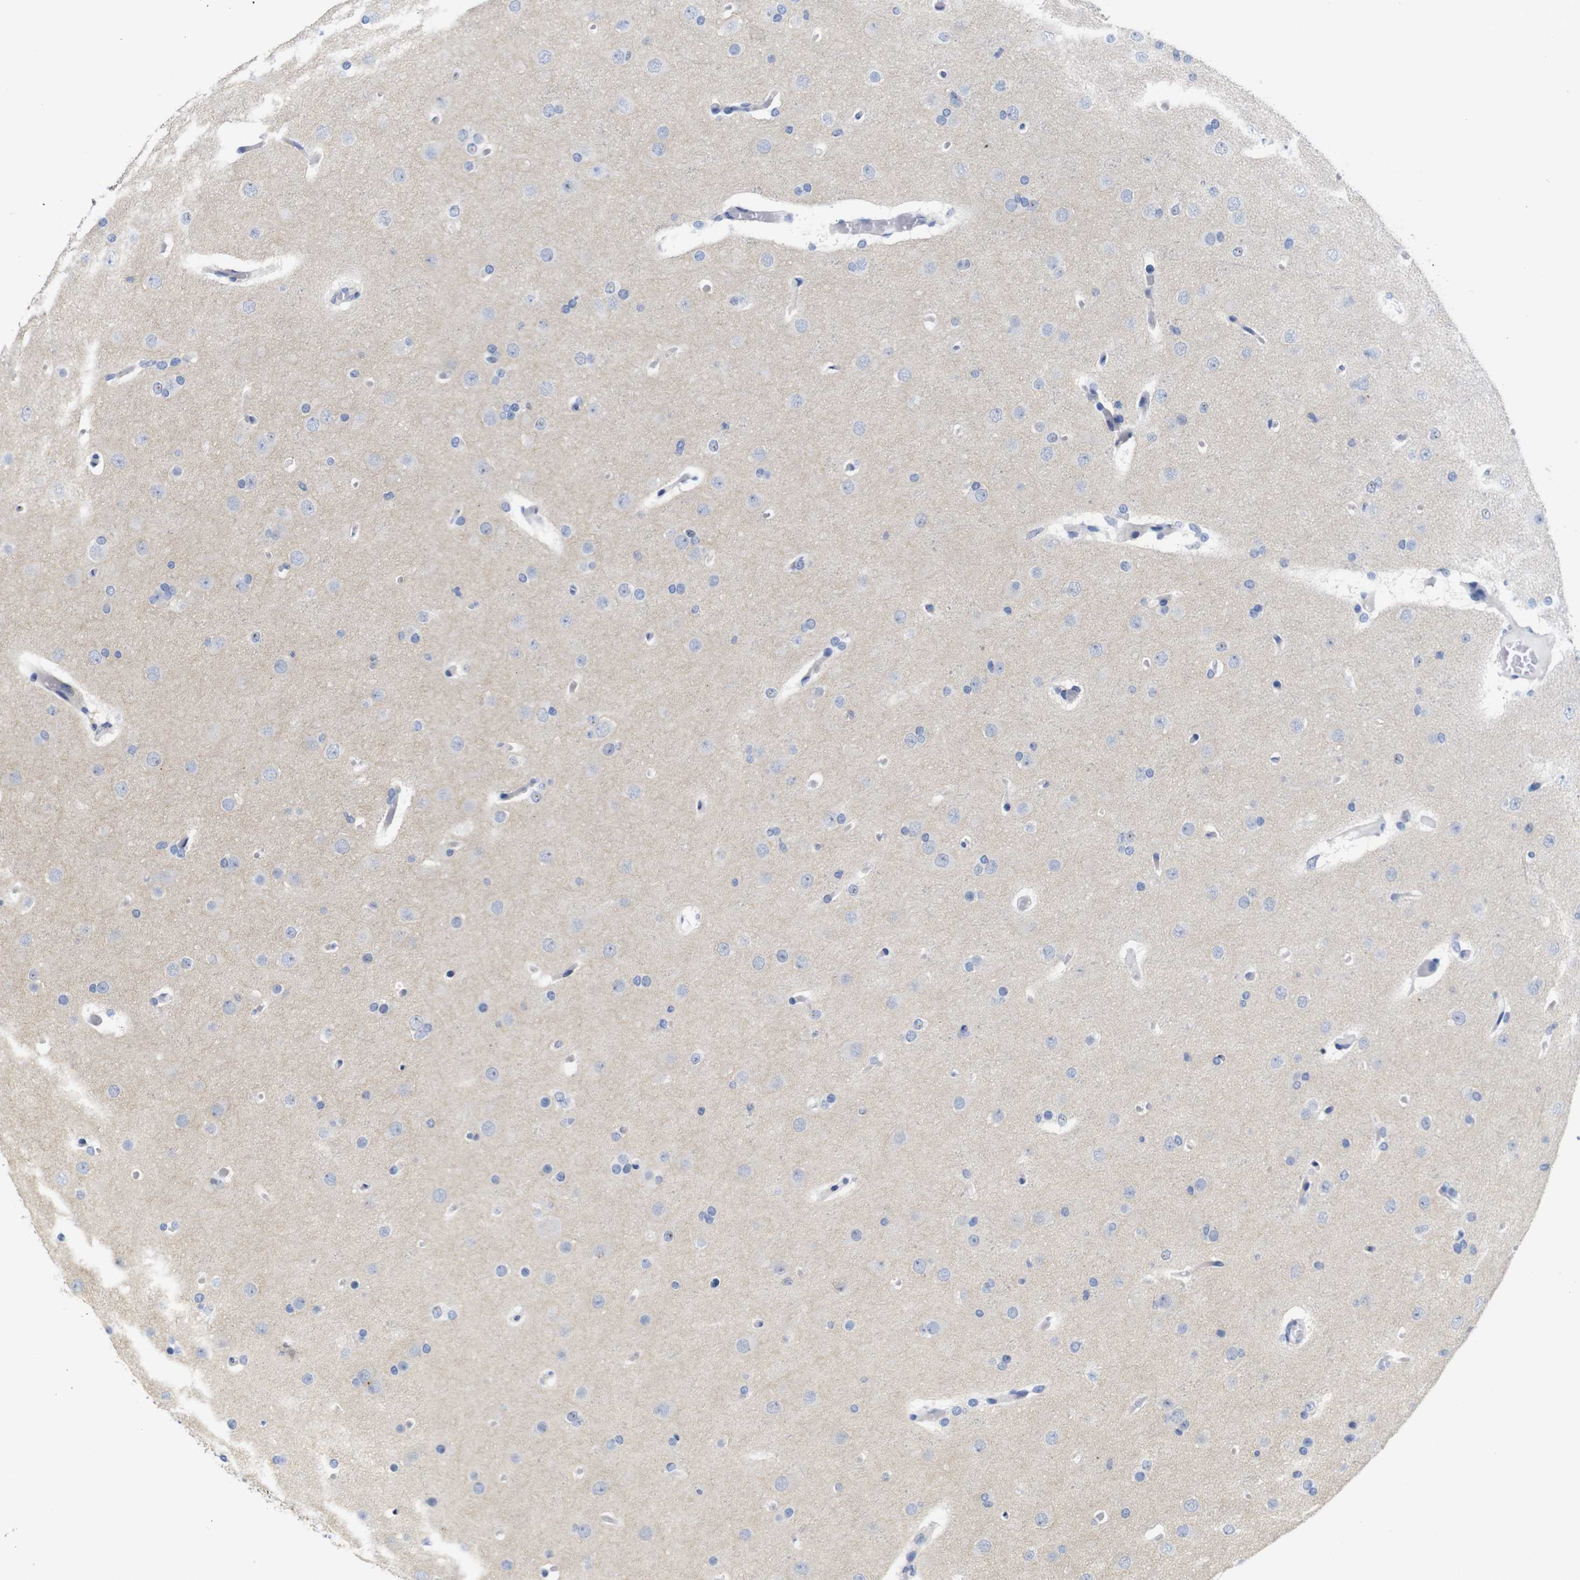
{"staining": {"intensity": "negative", "quantity": "none", "location": "none"}, "tissue": "glioma", "cell_type": "Tumor cells", "image_type": "cancer", "snomed": [{"axis": "morphology", "description": "Glioma, malignant, High grade"}, {"axis": "topography", "description": "Cerebral cortex"}], "caption": "Immunohistochemistry image of neoplastic tissue: malignant high-grade glioma stained with DAB reveals no significant protein positivity in tumor cells.", "gene": "TCEAL9", "patient": {"sex": "female", "age": 36}}